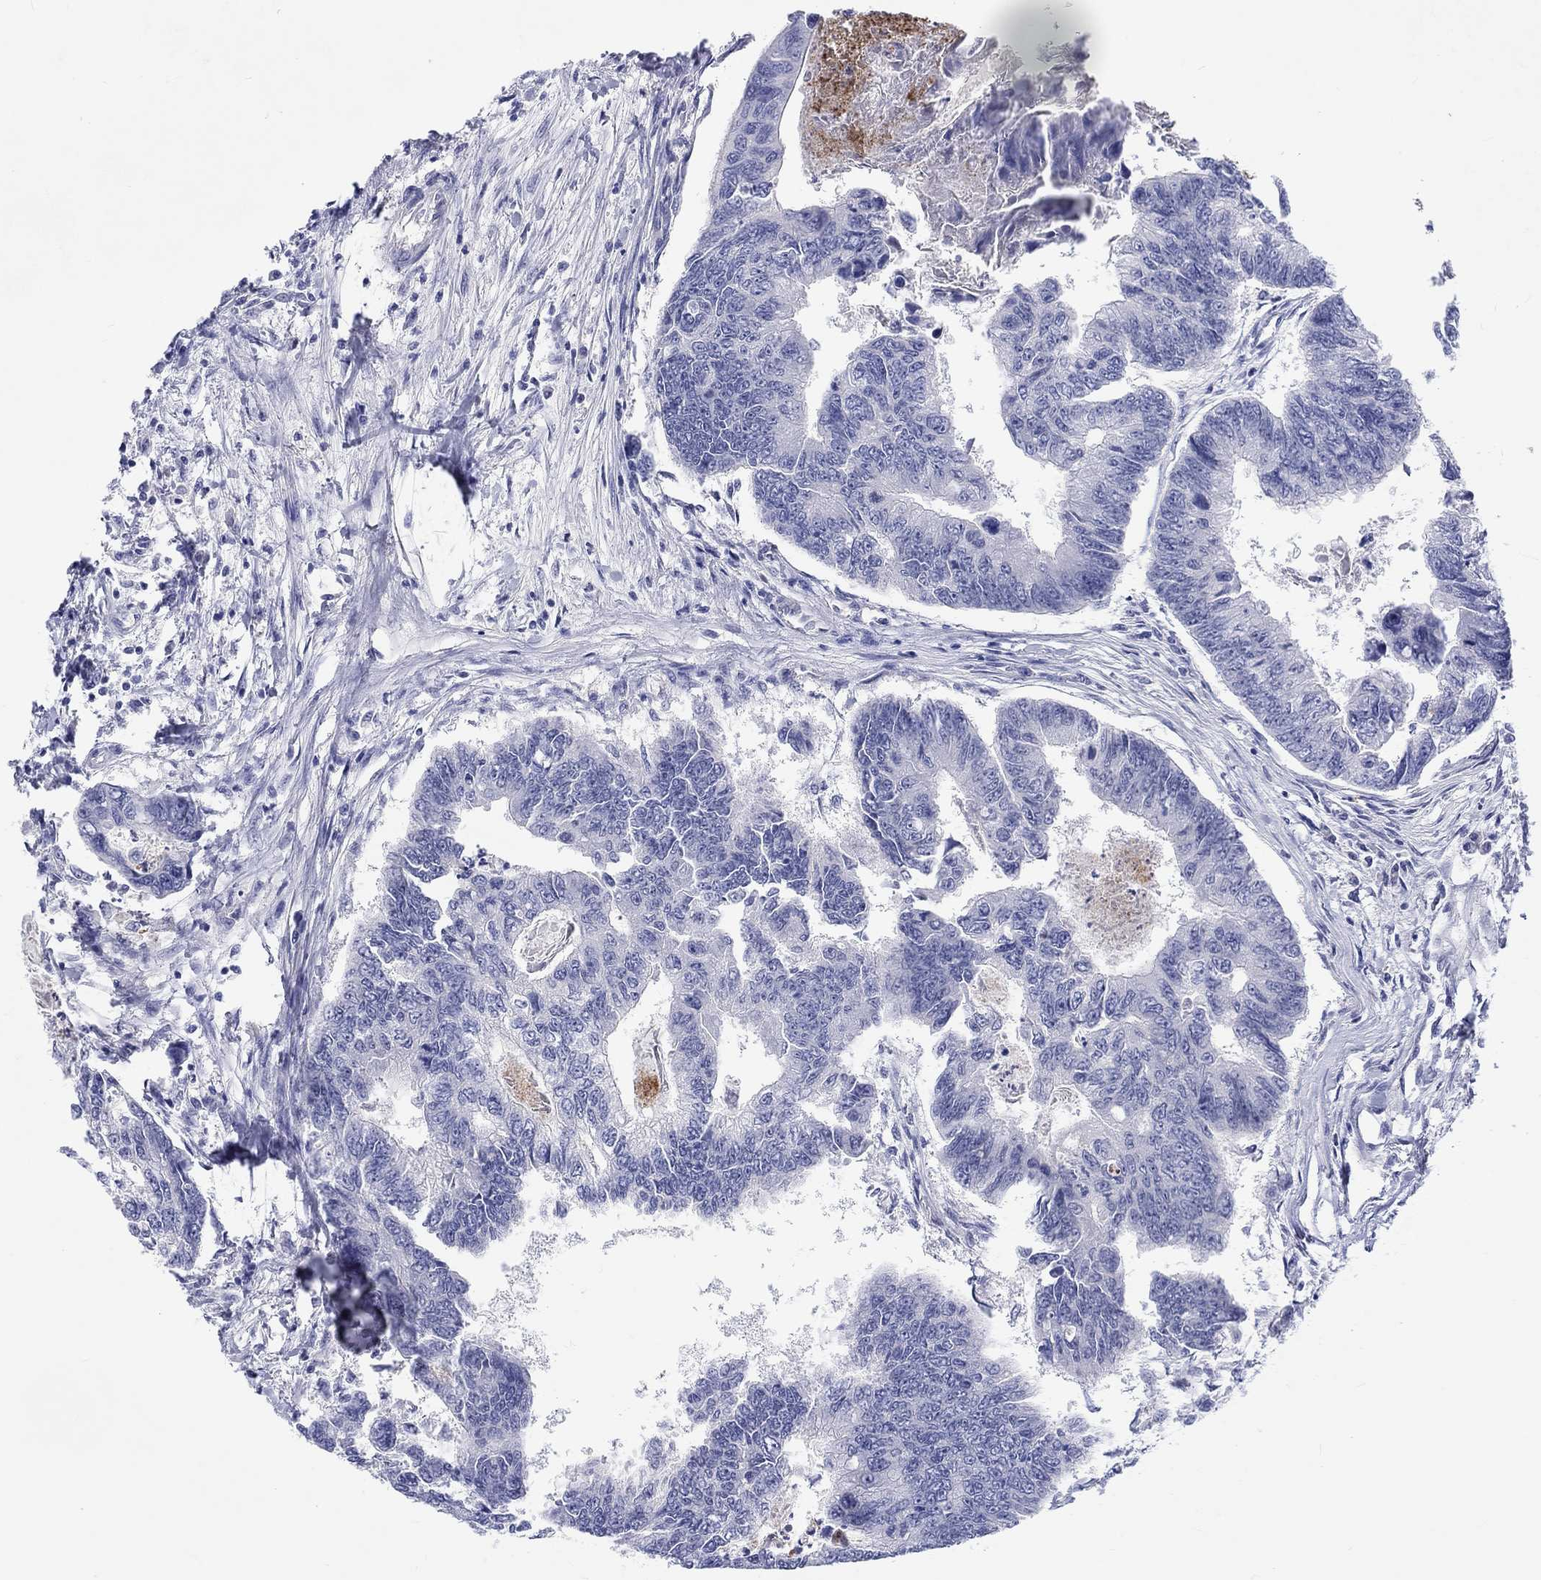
{"staining": {"intensity": "negative", "quantity": "none", "location": "none"}, "tissue": "colorectal cancer", "cell_type": "Tumor cells", "image_type": "cancer", "snomed": [{"axis": "morphology", "description": "Adenocarcinoma, NOS"}, {"axis": "topography", "description": "Colon"}], "caption": "An IHC photomicrograph of colorectal adenocarcinoma is shown. There is no staining in tumor cells of colorectal adenocarcinoma.", "gene": "ABCG4", "patient": {"sex": "female", "age": 65}}